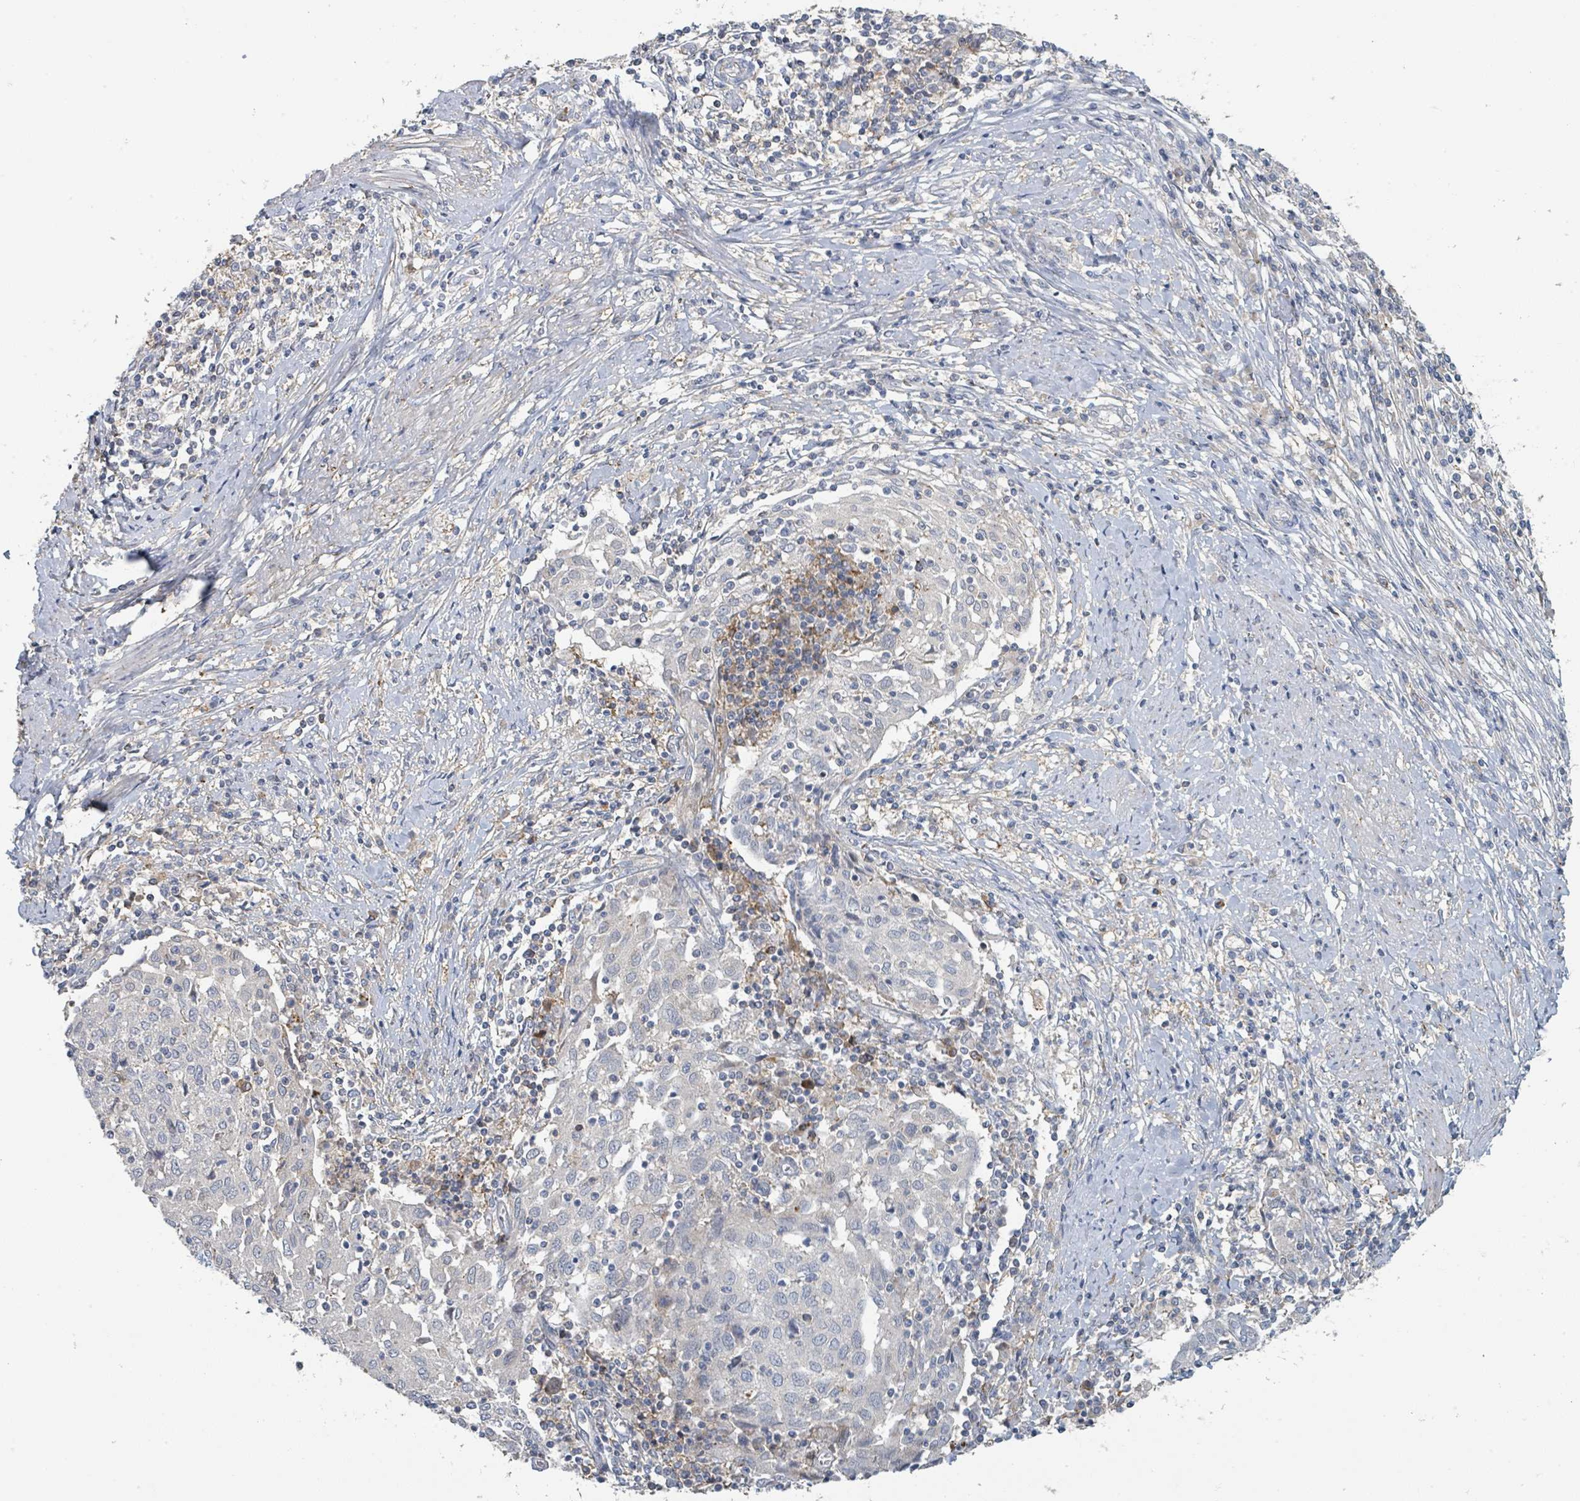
{"staining": {"intensity": "negative", "quantity": "none", "location": "none"}, "tissue": "cervical cancer", "cell_type": "Tumor cells", "image_type": "cancer", "snomed": [{"axis": "morphology", "description": "Squamous cell carcinoma, NOS"}, {"axis": "topography", "description": "Cervix"}], "caption": "Tumor cells show no significant expression in squamous cell carcinoma (cervical).", "gene": "LRRC42", "patient": {"sex": "female", "age": 52}}